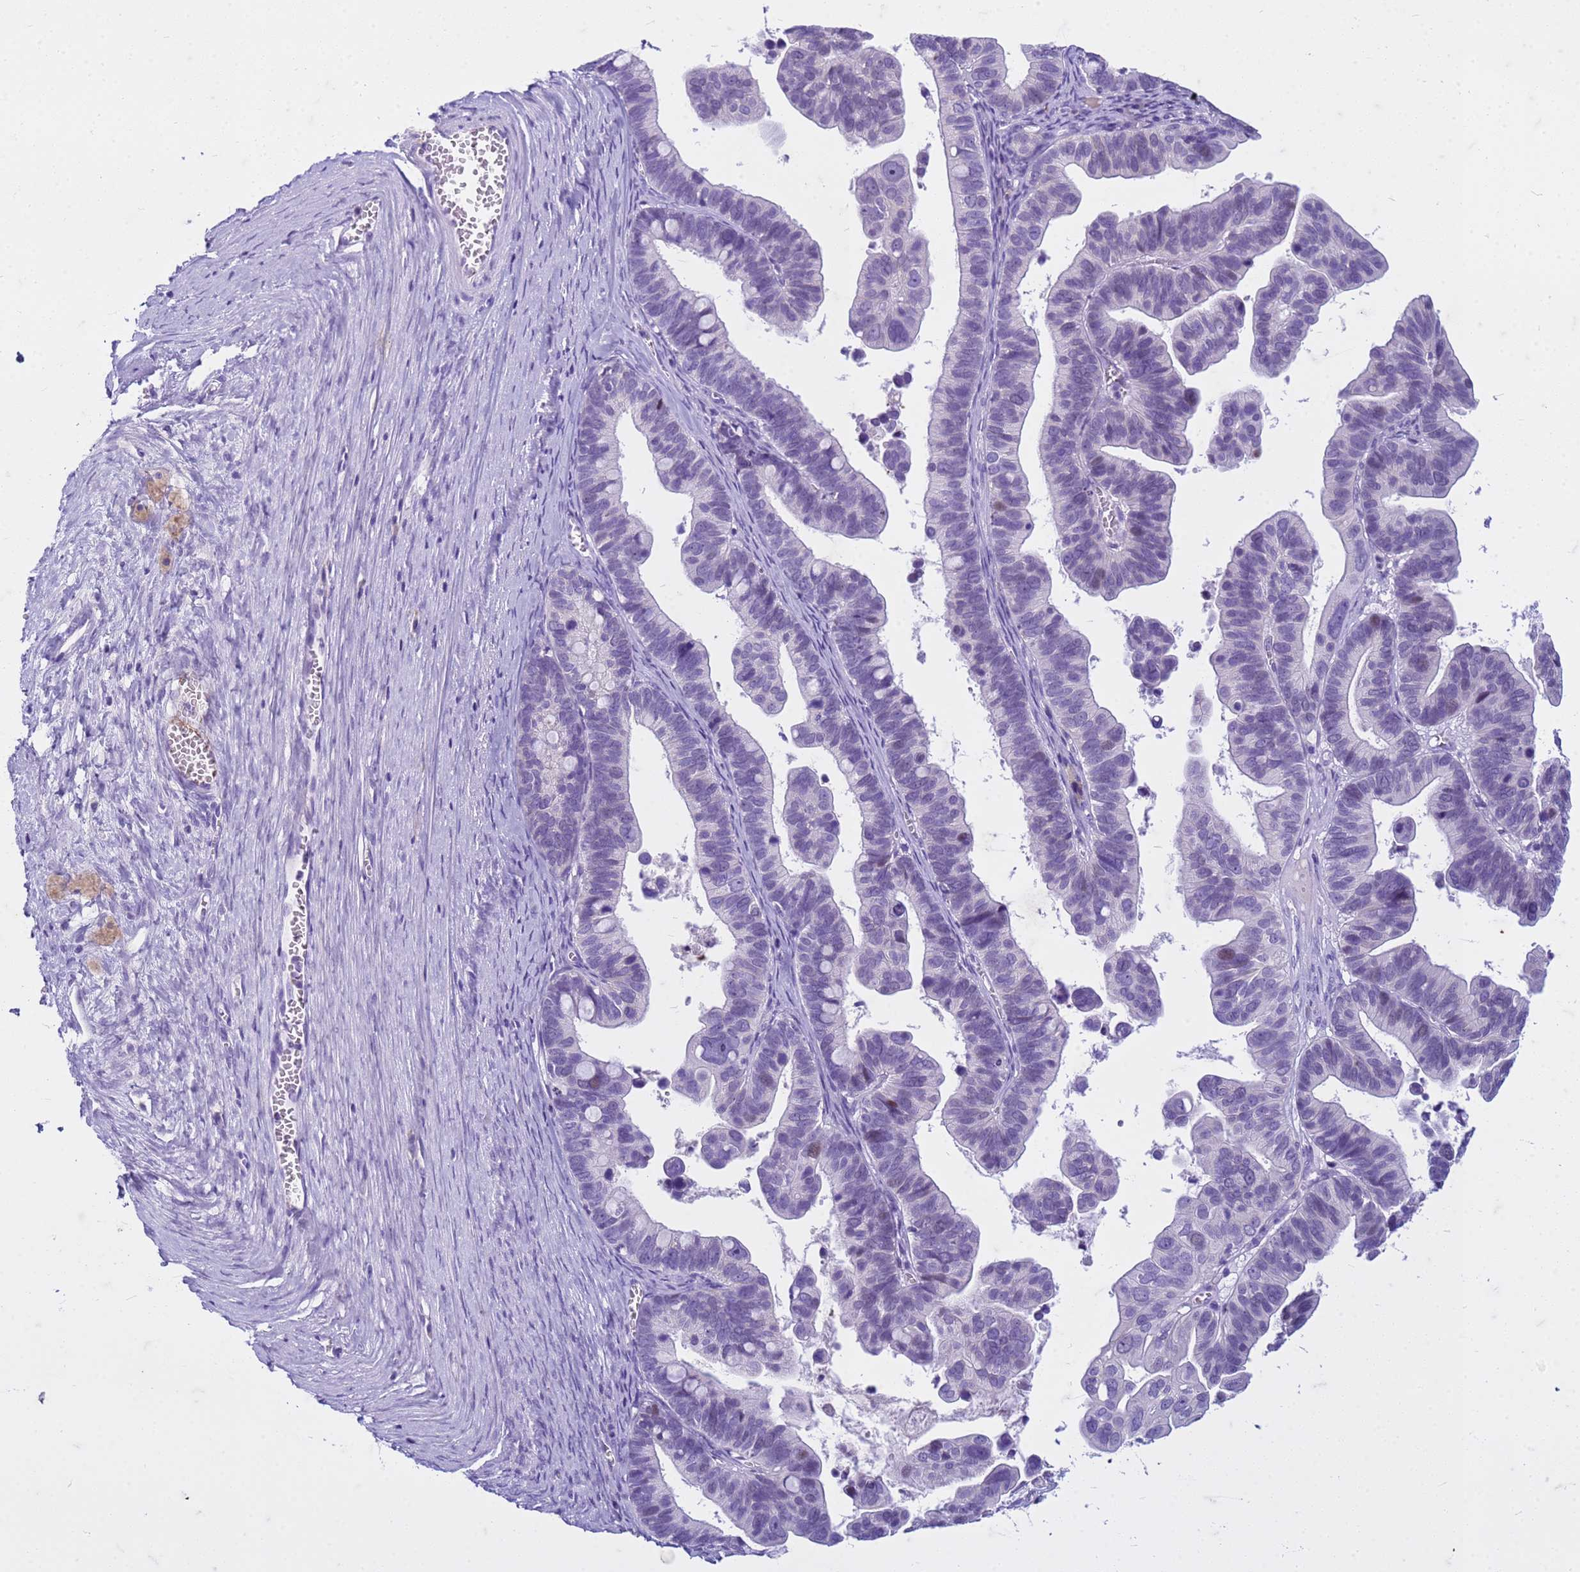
{"staining": {"intensity": "weak", "quantity": "<25%", "location": "nuclear"}, "tissue": "ovarian cancer", "cell_type": "Tumor cells", "image_type": "cancer", "snomed": [{"axis": "morphology", "description": "Cystadenocarcinoma, serous, NOS"}, {"axis": "topography", "description": "Ovary"}], "caption": "High power microscopy histopathology image of an IHC photomicrograph of serous cystadenocarcinoma (ovarian), revealing no significant positivity in tumor cells. (Immunohistochemistry (ihc), brightfield microscopy, high magnification).", "gene": "CFAP100", "patient": {"sex": "female", "age": 56}}